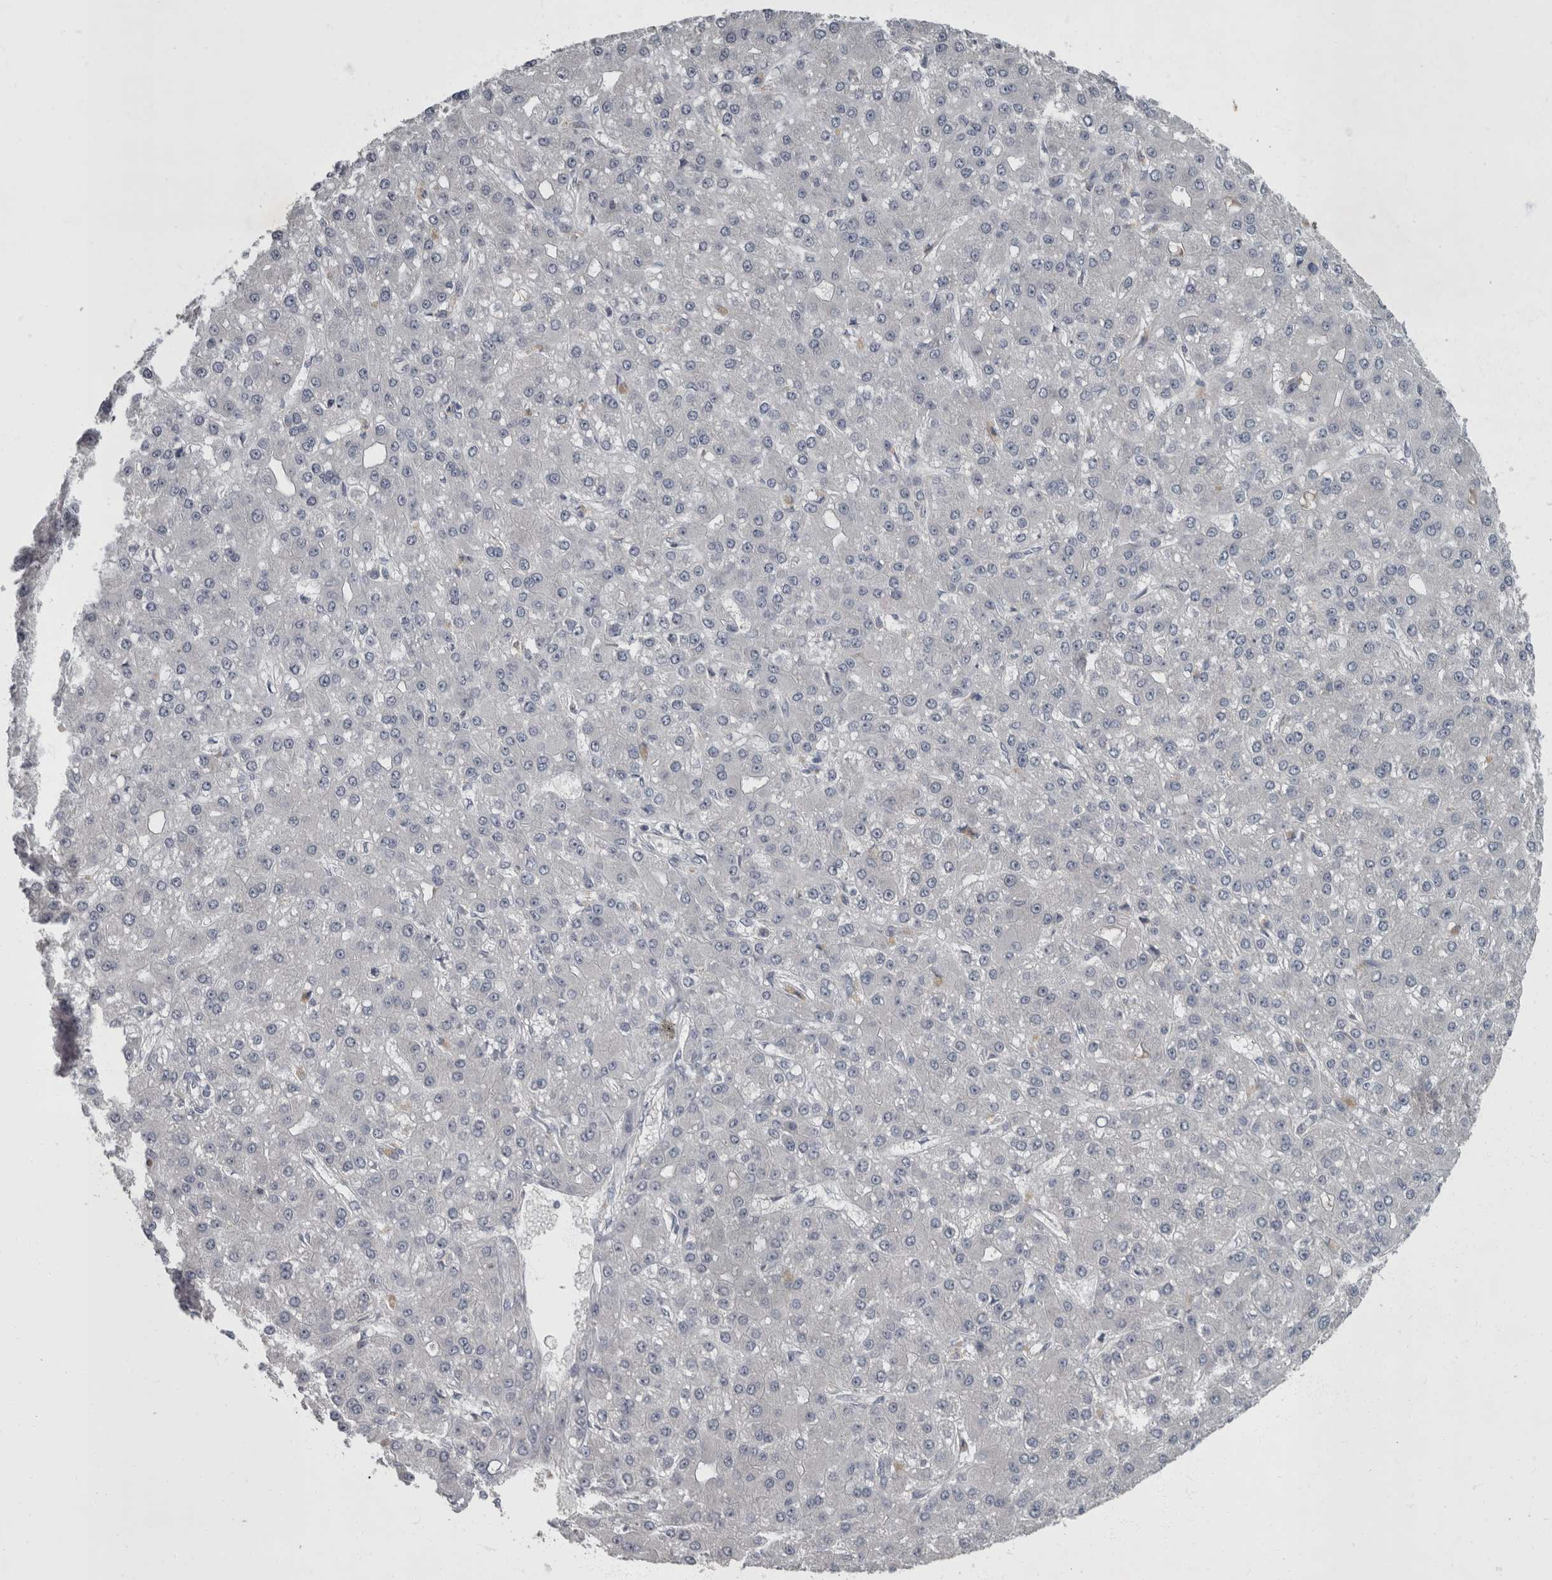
{"staining": {"intensity": "negative", "quantity": "none", "location": "none"}, "tissue": "liver cancer", "cell_type": "Tumor cells", "image_type": "cancer", "snomed": [{"axis": "morphology", "description": "Carcinoma, Hepatocellular, NOS"}, {"axis": "topography", "description": "Liver"}], "caption": "The image demonstrates no significant staining in tumor cells of liver hepatocellular carcinoma.", "gene": "CDC42BPG", "patient": {"sex": "male", "age": 67}}